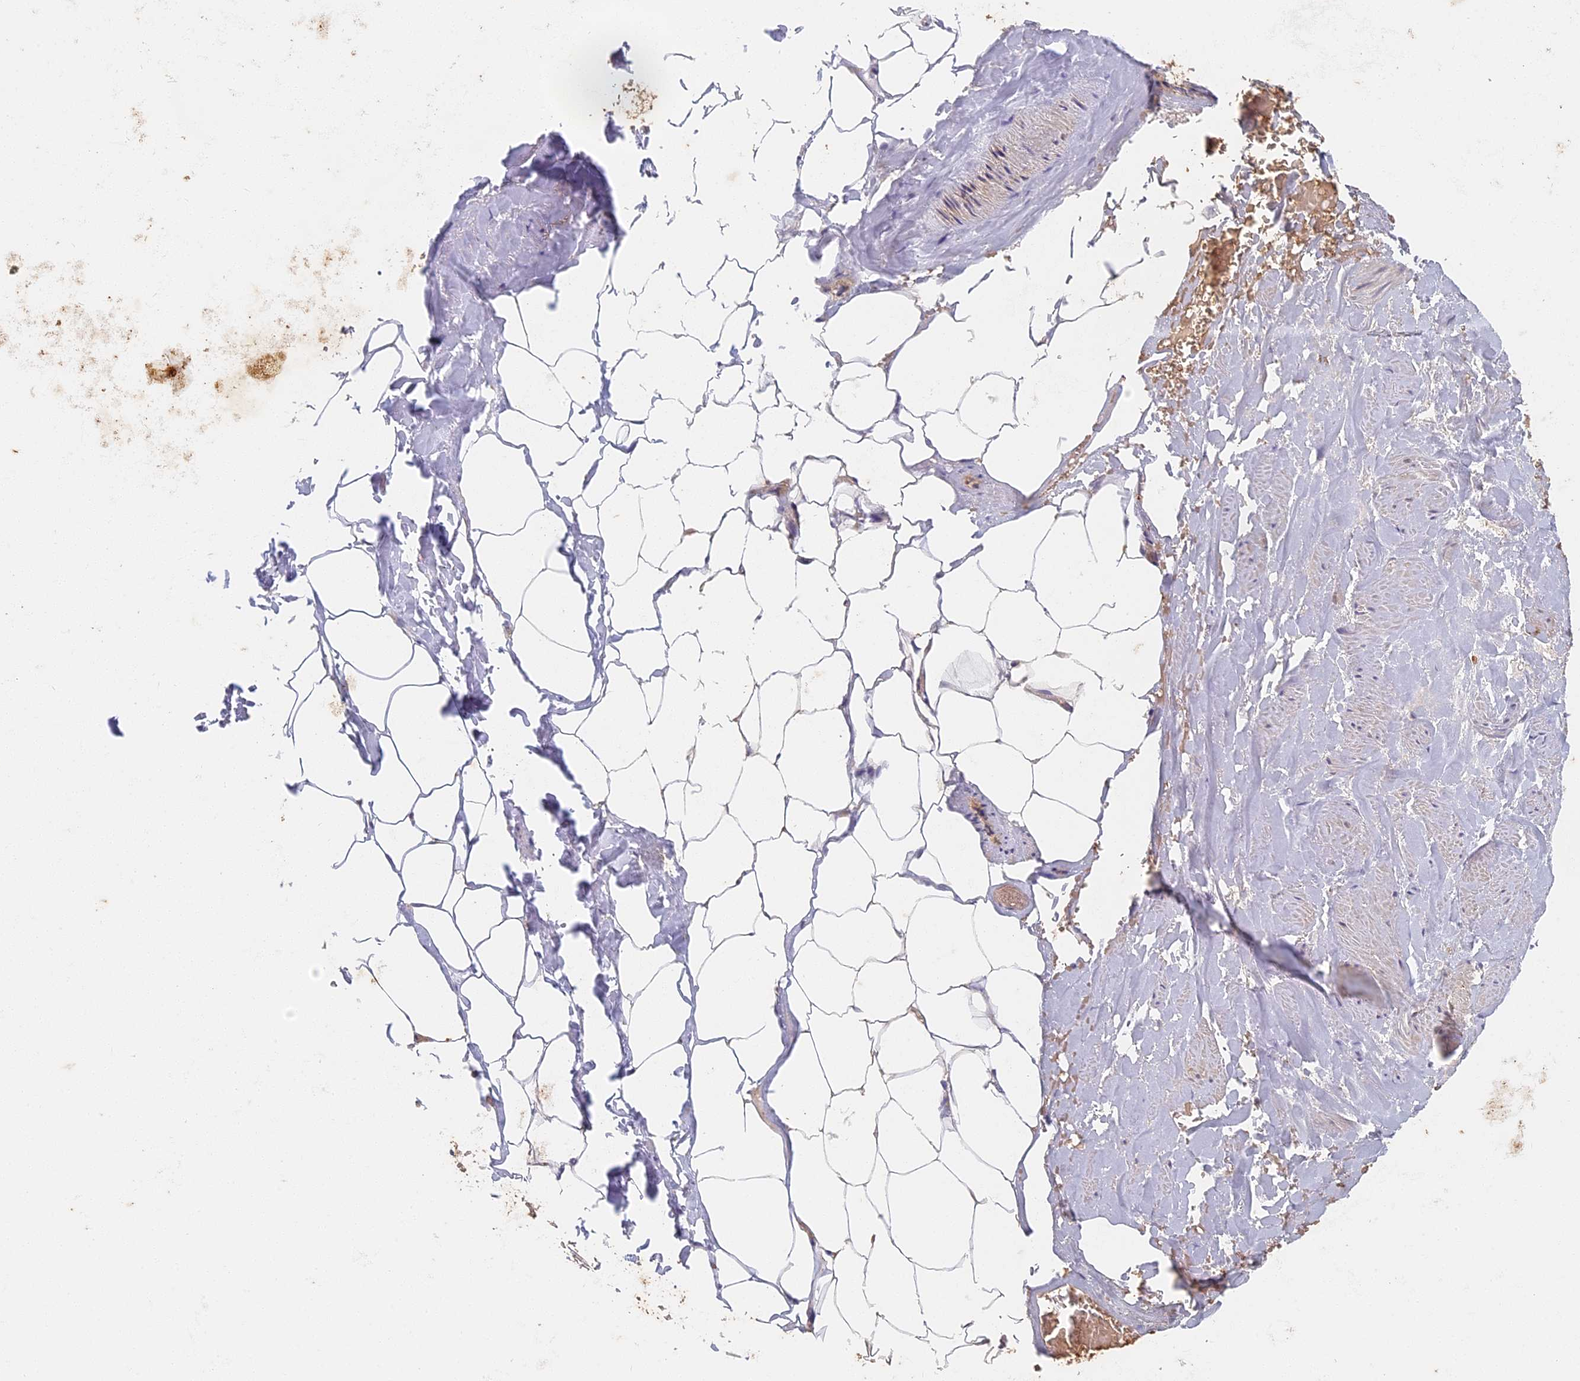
{"staining": {"intensity": "moderate", "quantity": ">75%", "location": "cytoplasmic/membranous"}, "tissue": "adipose tissue", "cell_type": "Adipocytes", "image_type": "normal", "snomed": [{"axis": "morphology", "description": "Normal tissue, NOS"}, {"axis": "morphology", "description": "Adenocarcinoma, Low grade"}, {"axis": "topography", "description": "Prostate"}, {"axis": "topography", "description": "Peripheral nerve tissue"}], "caption": "Brown immunohistochemical staining in unremarkable human adipose tissue displays moderate cytoplasmic/membranous expression in approximately >75% of adipocytes. The staining was performed using DAB to visualize the protein expression in brown, while the nuclei were stained in blue with hematoxylin (Magnification: 20x).", "gene": "STX16", "patient": {"sex": "male", "age": 63}}